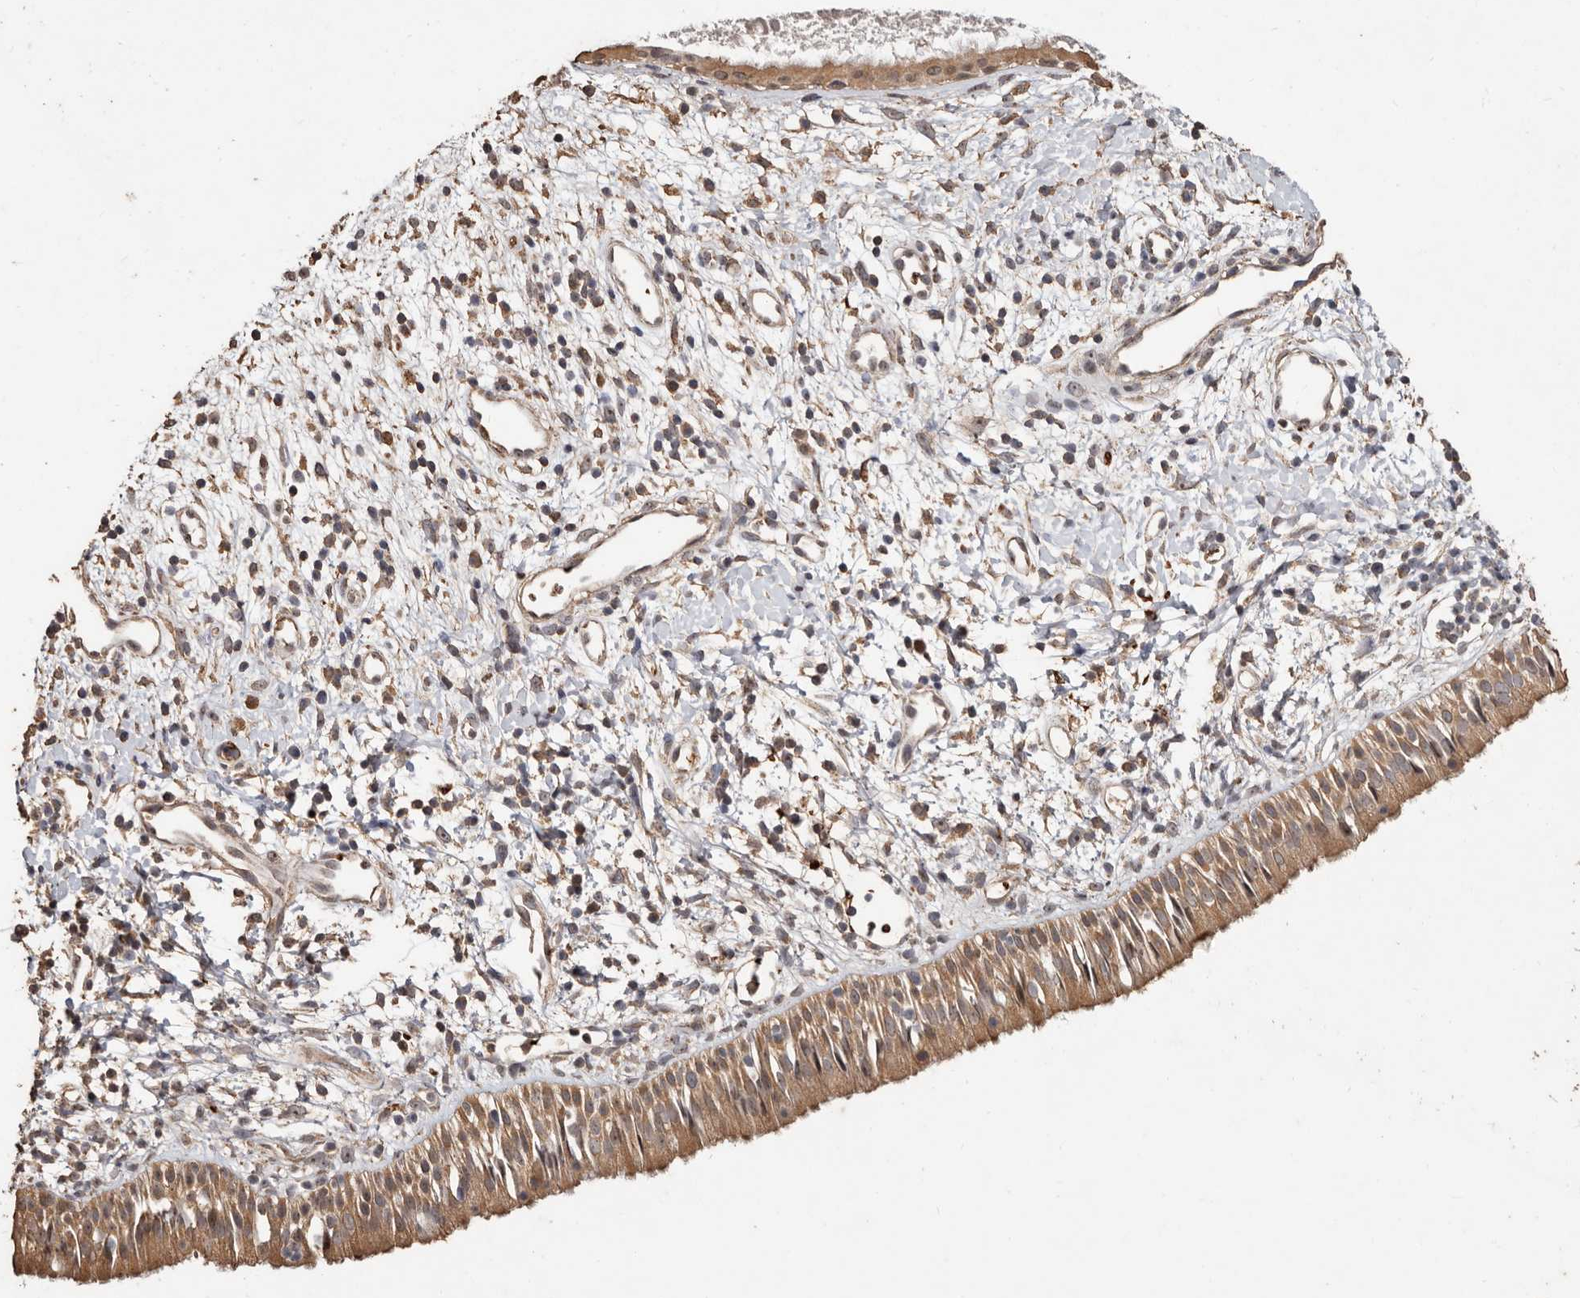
{"staining": {"intensity": "moderate", "quantity": ">75%", "location": "cytoplasmic/membranous"}, "tissue": "nasopharynx", "cell_type": "Respiratory epithelial cells", "image_type": "normal", "snomed": [{"axis": "morphology", "description": "Normal tissue, NOS"}, {"axis": "topography", "description": "Nasopharynx"}], "caption": "DAB immunohistochemical staining of unremarkable human nasopharynx demonstrates moderate cytoplasmic/membranous protein positivity in approximately >75% of respiratory epithelial cells. (DAB (3,3'-diaminobenzidine) IHC, brown staining for protein, blue staining for nuclei).", "gene": "GRAMD2A", "patient": {"sex": "male", "age": 22}}